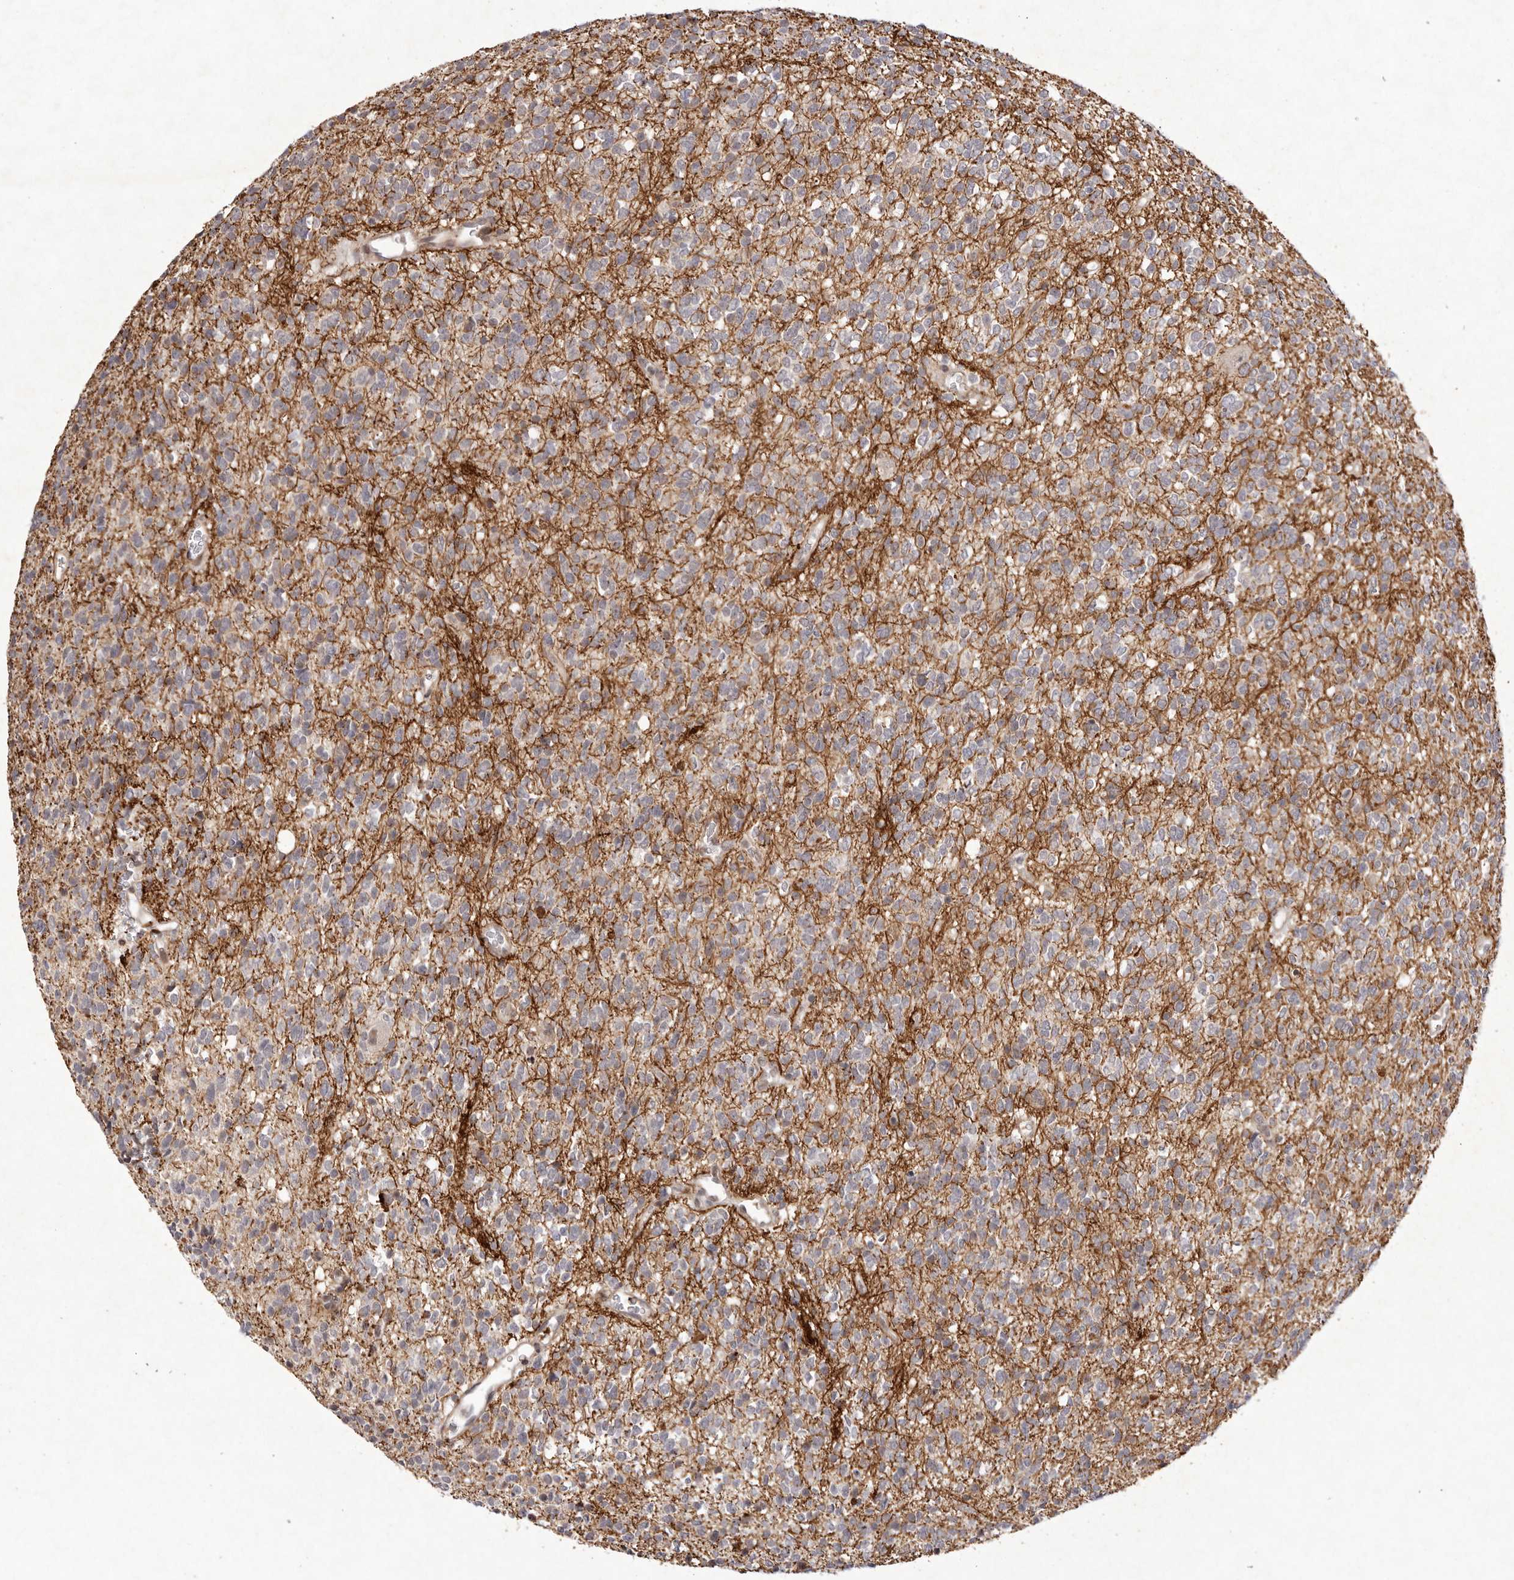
{"staining": {"intensity": "weak", "quantity": "25%-75%", "location": "cytoplasmic/membranous"}, "tissue": "glioma", "cell_type": "Tumor cells", "image_type": "cancer", "snomed": [{"axis": "morphology", "description": "Glioma, malignant, High grade"}, {"axis": "topography", "description": "Brain"}], "caption": "Human malignant glioma (high-grade) stained with a brown dye exhibits weak cytoplasmic/membranous positive positivity in approximately 25%-75% of tumor cells.", "gene": "BUD31", "patient": {"sex": "male", "age": 34}}